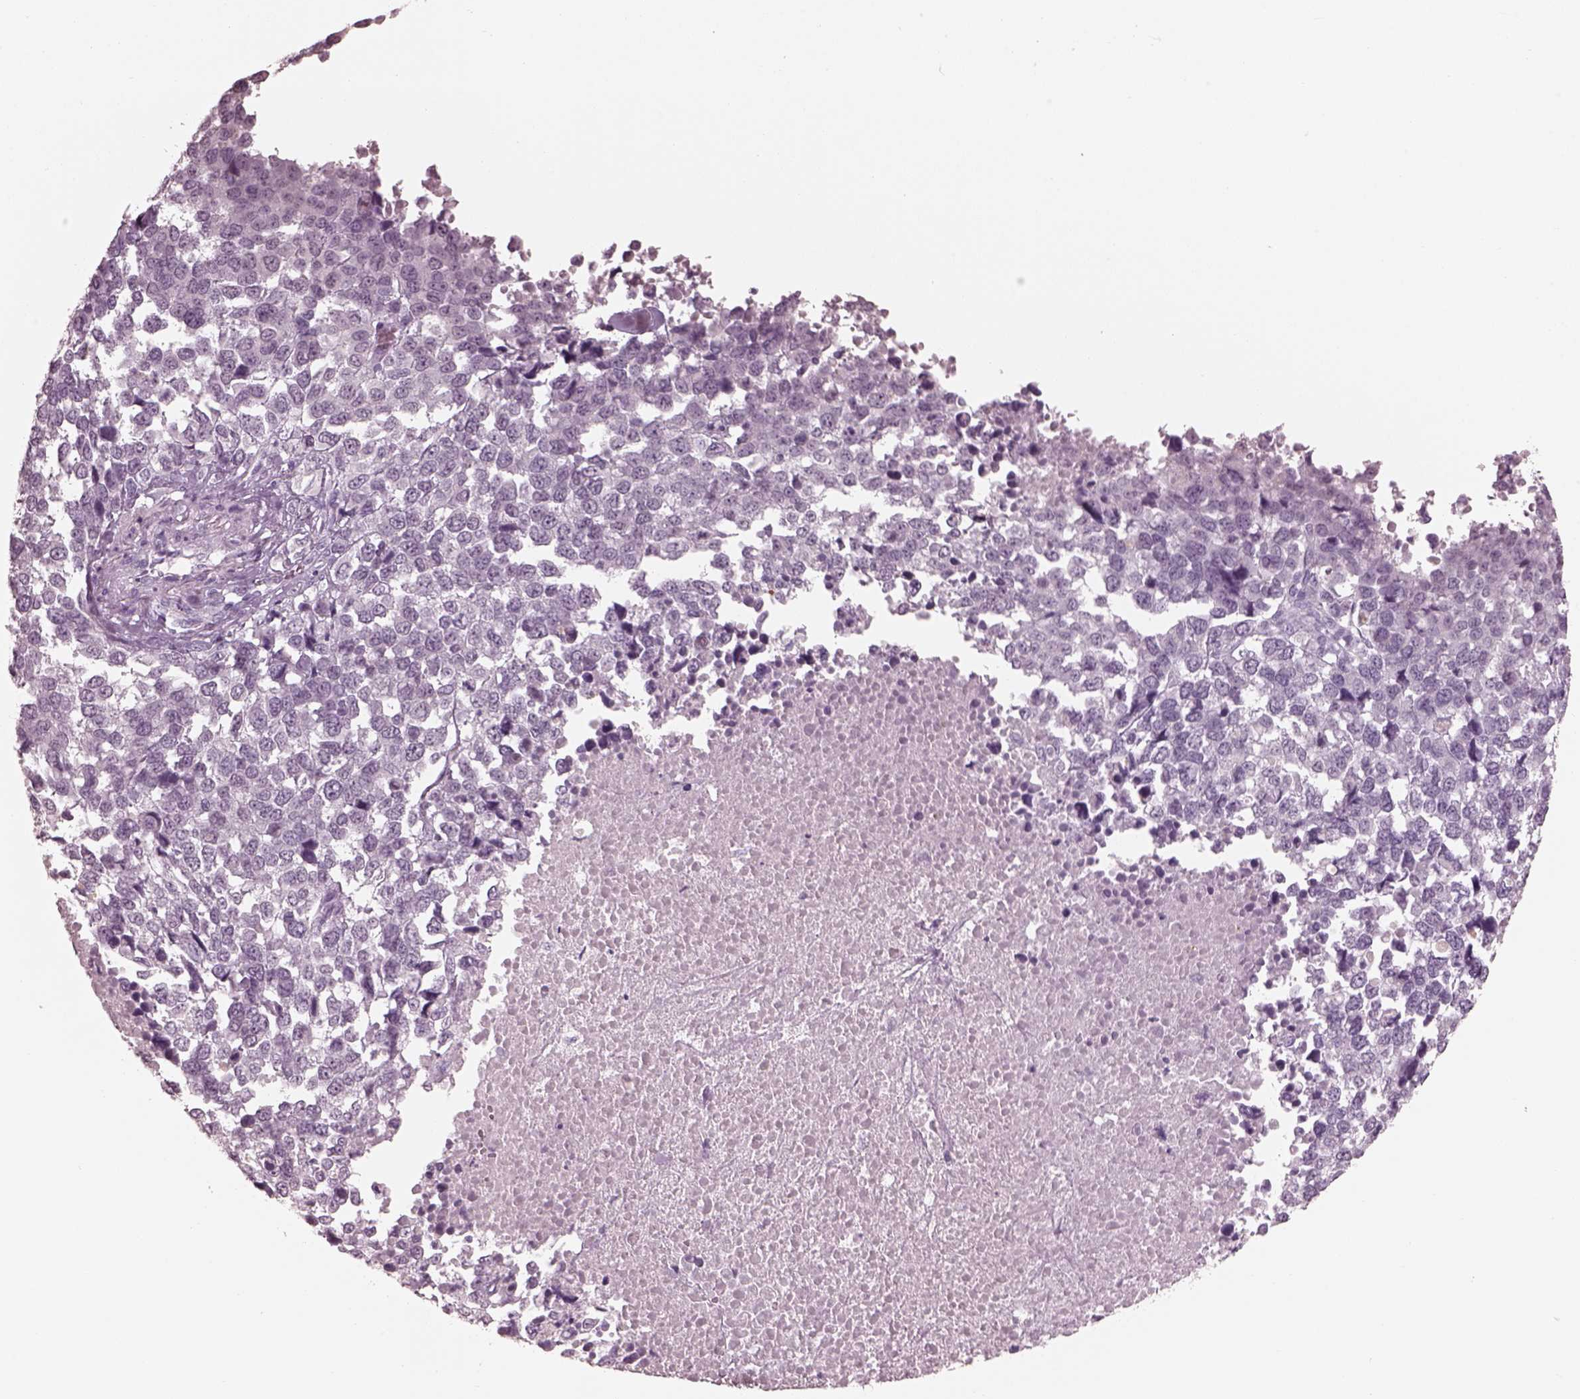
{"staining": {"intensity": "negative", "quantity": "none", "location": "none"}, "tissue": "melanoma", "cell_type": "Tumor cells", "image_type": "cancer", "snomed": [{"axis": "morphology", "description": "Malignant melanoma, Metastatic site"}, {"axis": "topography", "description": "Skin"}], "caption": "IHC histopathology image of neoplastic tissue: melanoma stained with DAB reveals no significant protein staining in tumor cells.", "gene": "C2orf81", "patient": {"sex": "male", "age": 84}}